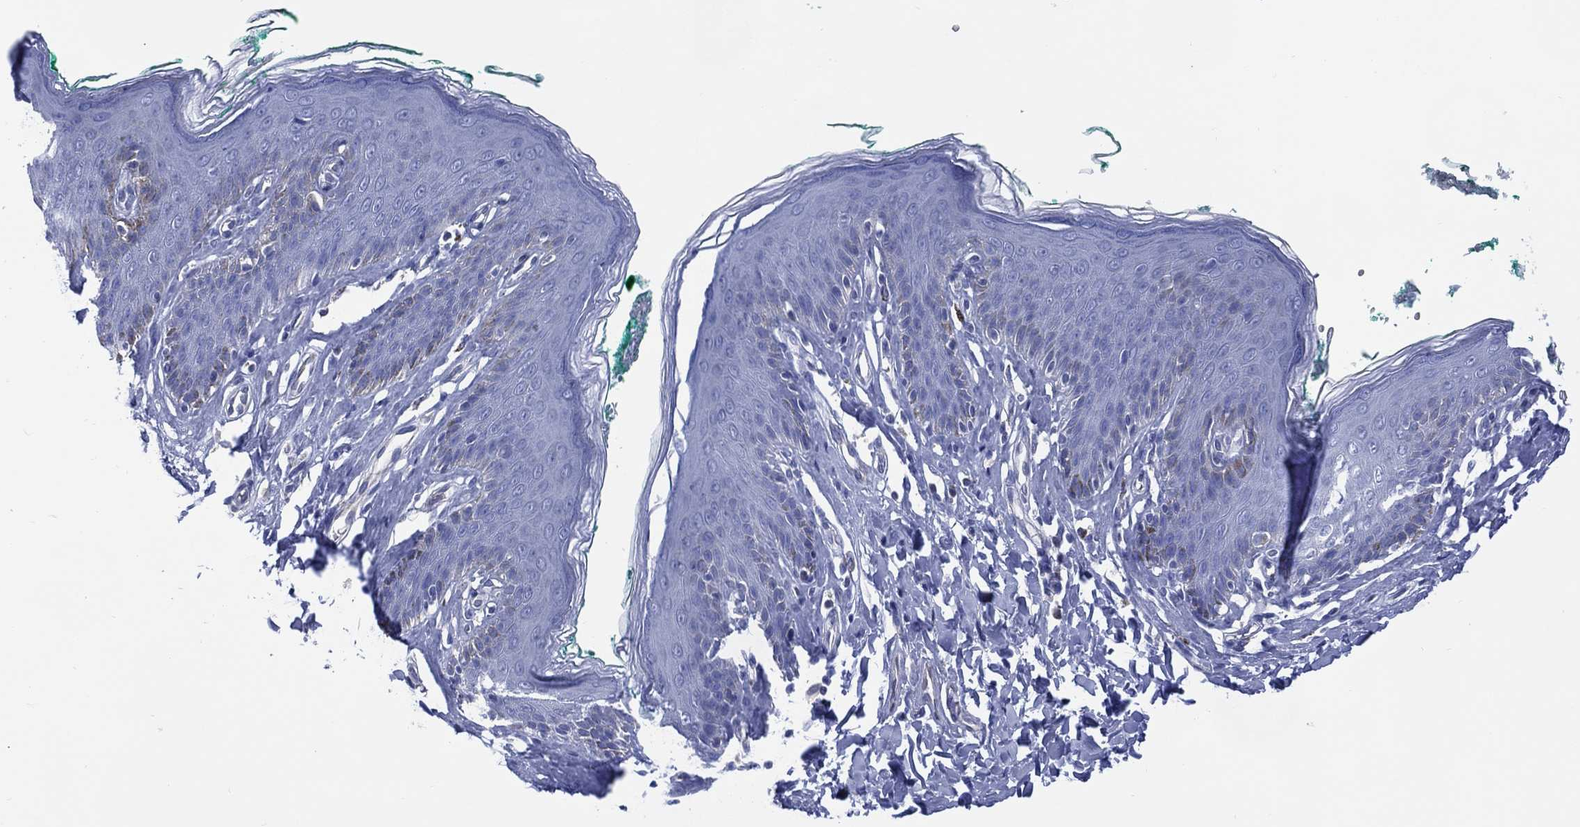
{"staining": {"intensity": "negative", "quantity": "none", "location": "none"}, "tissue": "skin", "cell_type": "Epidermal cells", "image_type": "normal", "snomed": [{"axis": "morphology", "description": "Normal tissue, NOS"}, {"axis": "topography", "description": "Vulva"}], "caption": "IHC of normal skin reveals no expression in epidermal cells.", "gene": "DDI1", "patient": {"sex": "female", "age": 66}}